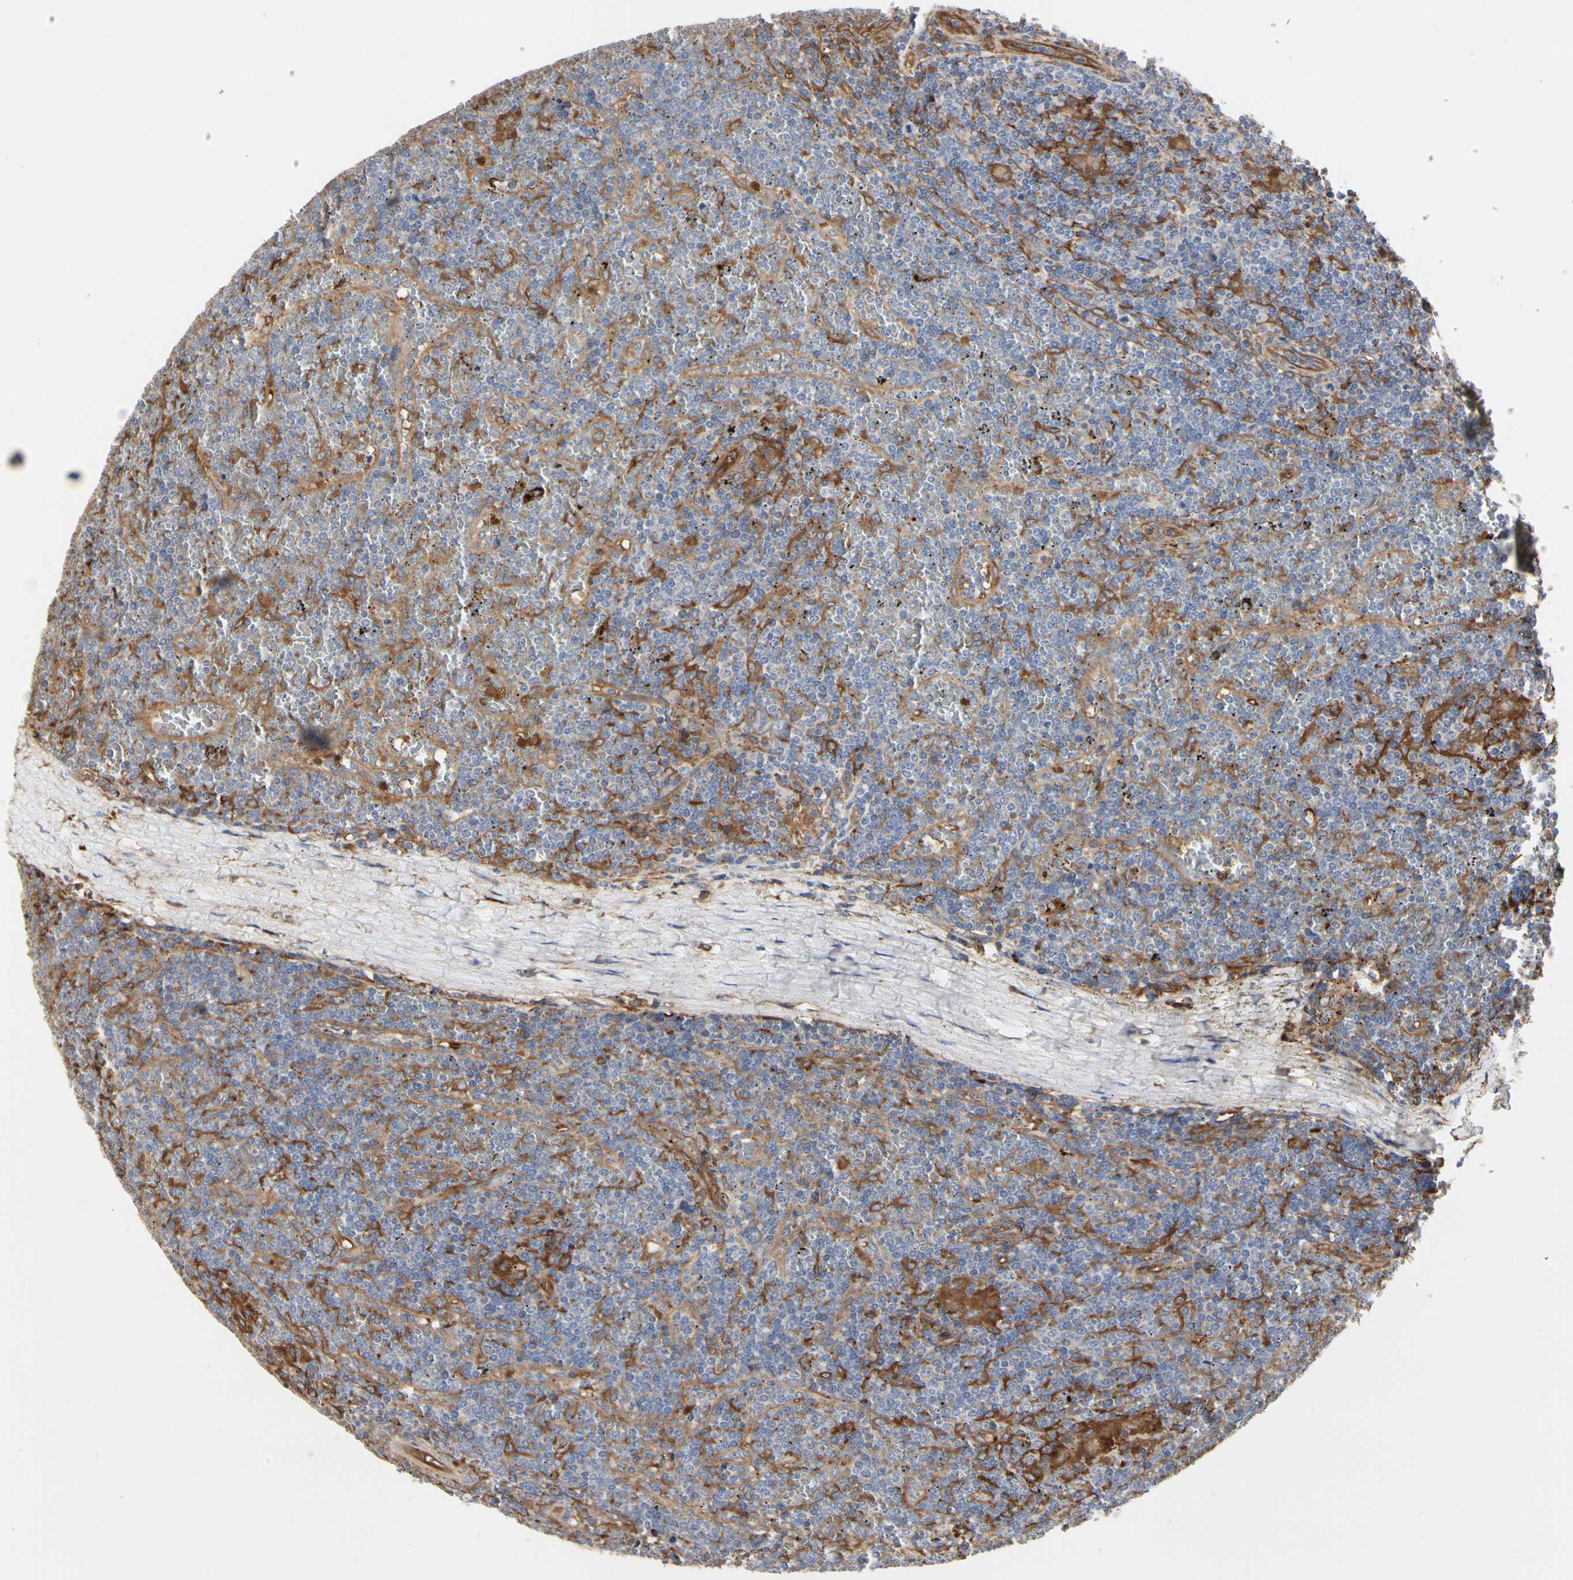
{"staining": {"intensity": "weak", "quantity": "<25%", "location": "cytoplasmic/membranous"}, "tissue": "lymphoma", "cell_type": "Tumor cells", "image_type": "cancer", "snomed": [{"axis": "morphology", "description": "Malignant lymphoma, non-Hodgkin's type, Low grade"}, {"axis": "topography", "description": "Spleen"}], "caption": "Tumor cells are negative for protein expression in human lymphoma.", "gene": "C3orf52", "patient": {"sex": "female", "age": 19}}